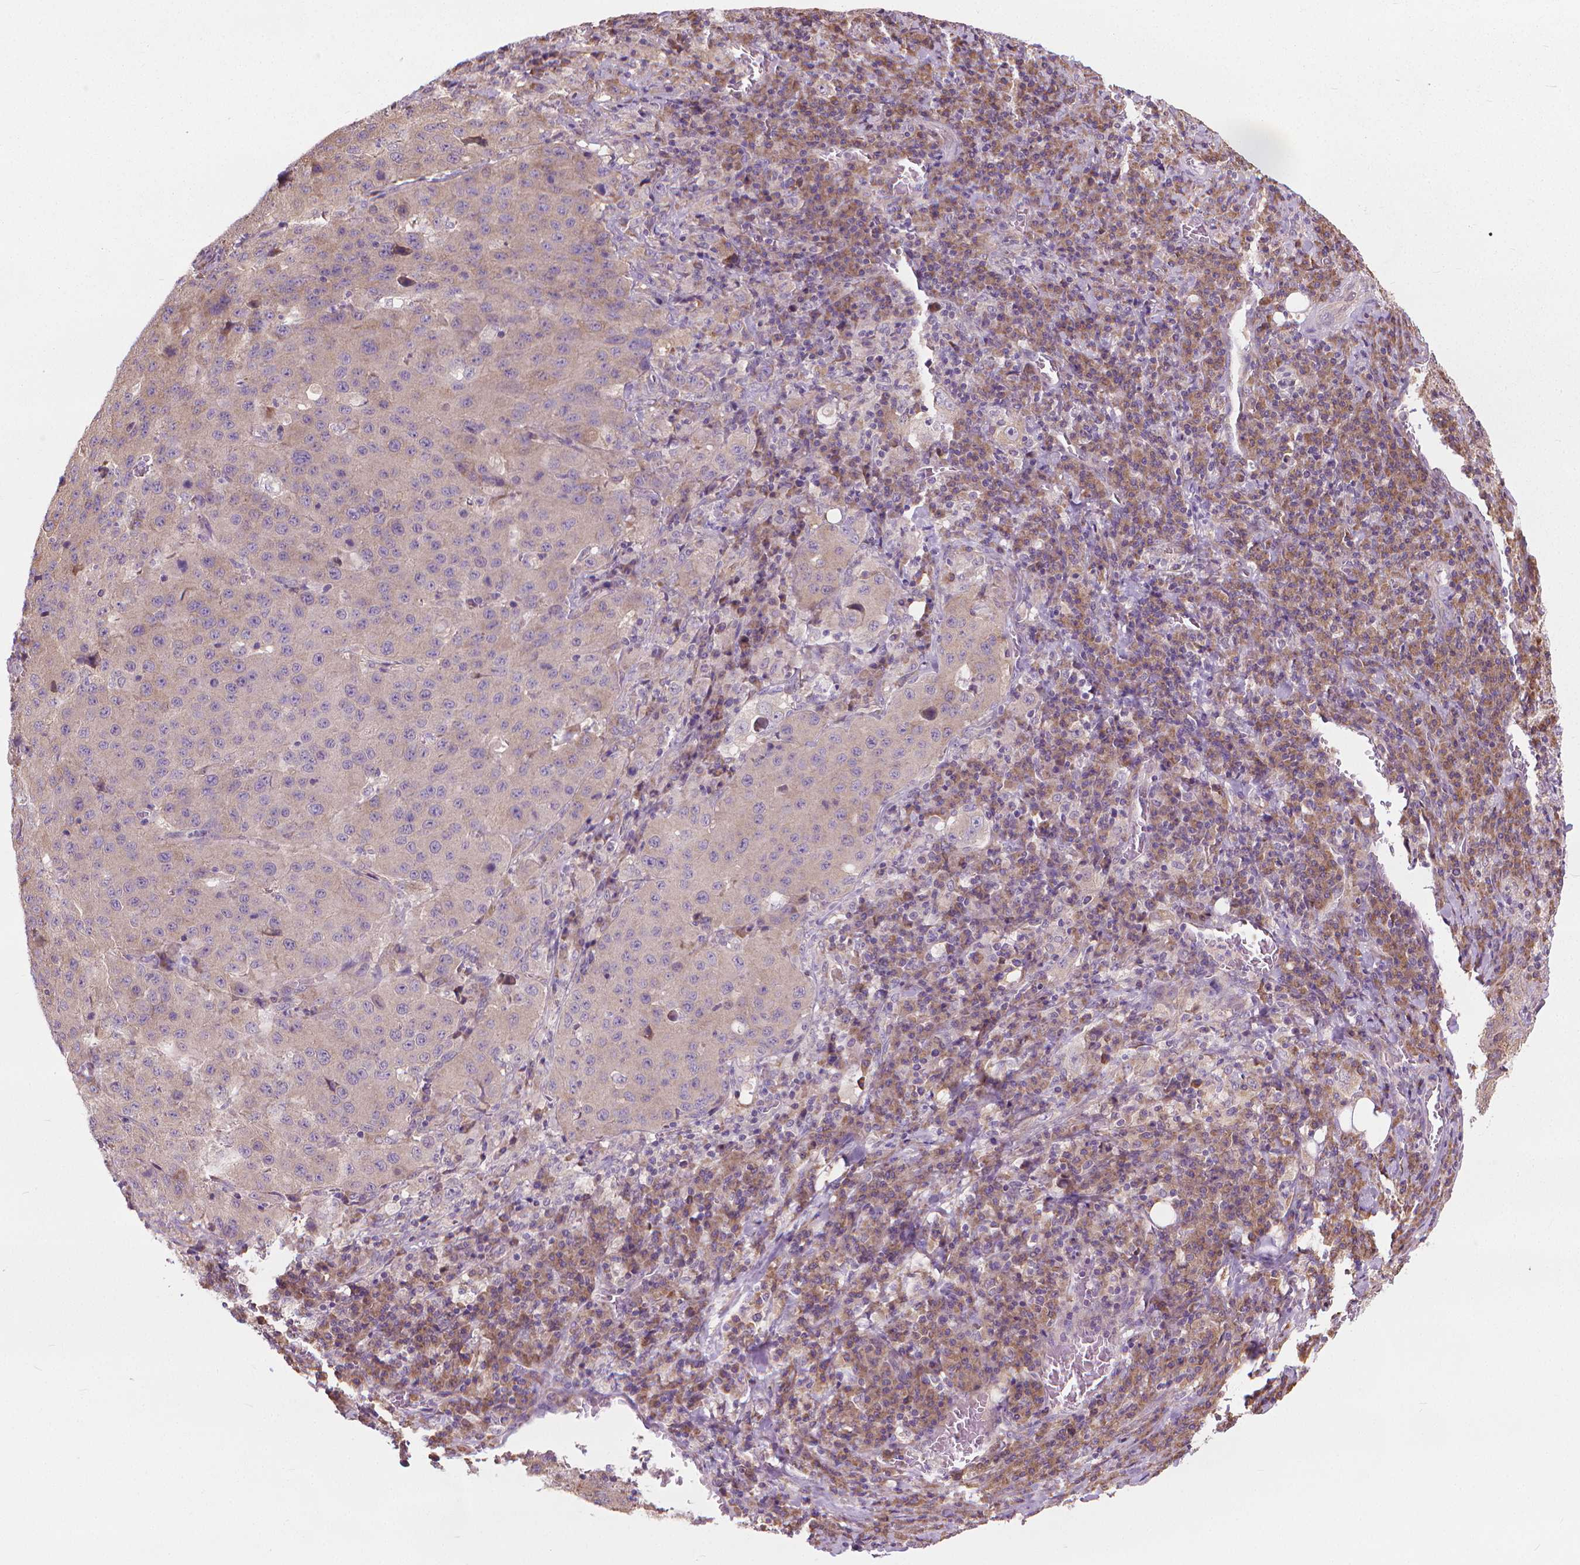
{"staining": {"intensity": "weak", "quantity": "<25%", "location": "cytoplasmic/membranous"}, "tissue": "stomach cancer", "cell_type": "Tumor cells", "image_type": "cancer", "snomed": [{"axis": "morphology", "description": "Adenocarcinoma, NOS"}, {"axis": "topography", "description": "Stomach"}], "caption": "This is a histopathology image of immunohistochemistry staining of stomach cancer (adenocarcinoma), which shows no staining in tumor cells.", "gene": "NUDT1", "patient": {"sex": "male", "age": 71}}